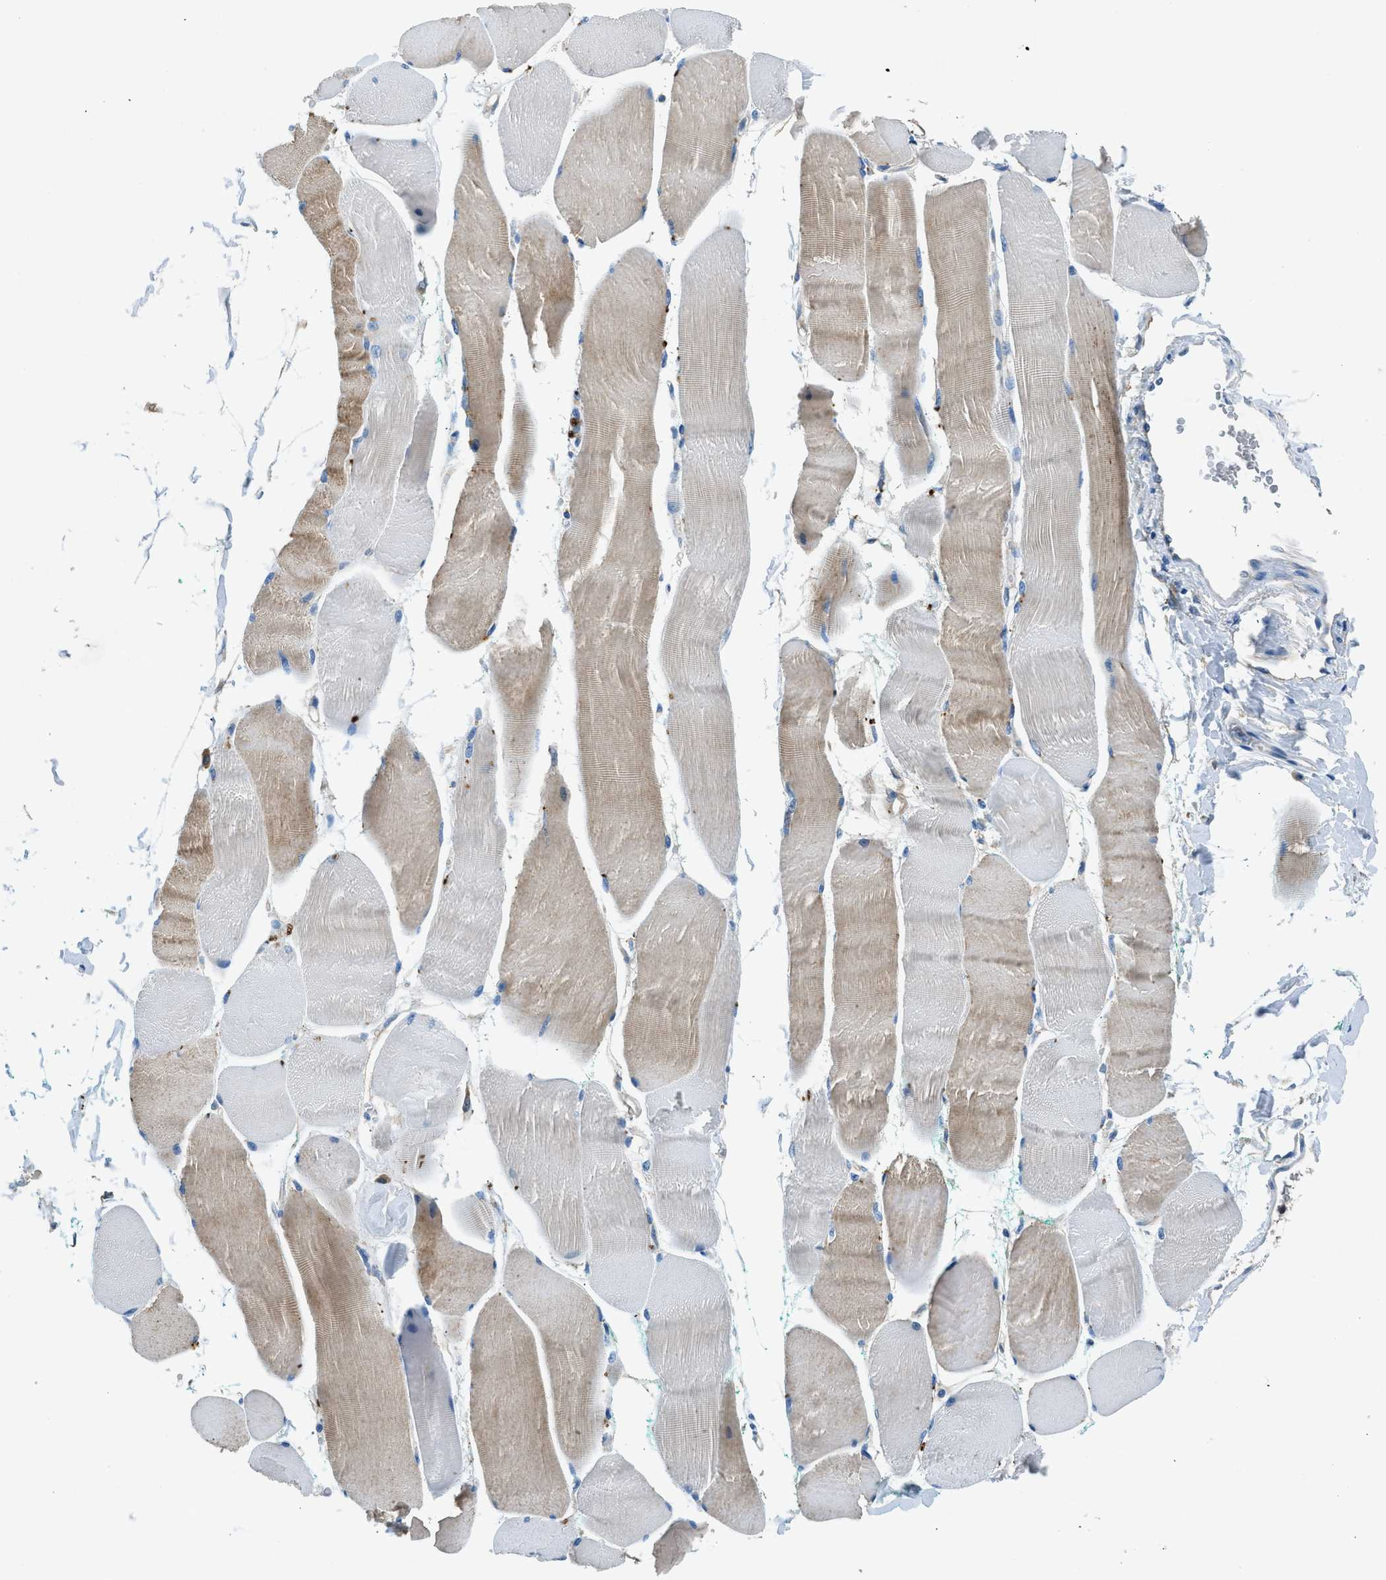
{"staining": {"intensity": "weak", "quantity": "25%-75%", "location": "cytoplasmic/membranous"}, "tissue": "skeletal muscle", "cell_type": "Myocytes", "image_type": "normal", "snomed": [{"axis": "morphology", "description": "Normal tissue, NOS"}, {"axis": "morphology", "description": "Squamous cell carcinoma, NOS"}, {"axis": "topography", "description": "Skeletal muscle"}], "caption": "Protein staining shows weak cytoplasmic/membranous positivity in about 25%-75% of myocytes in unremarkable skeletal muscle. Ihc stains the protein of interest in brown and the nuclei are stained blue.", "gene": "BMP1", "patient": {"sex": "male", "age": 51}}